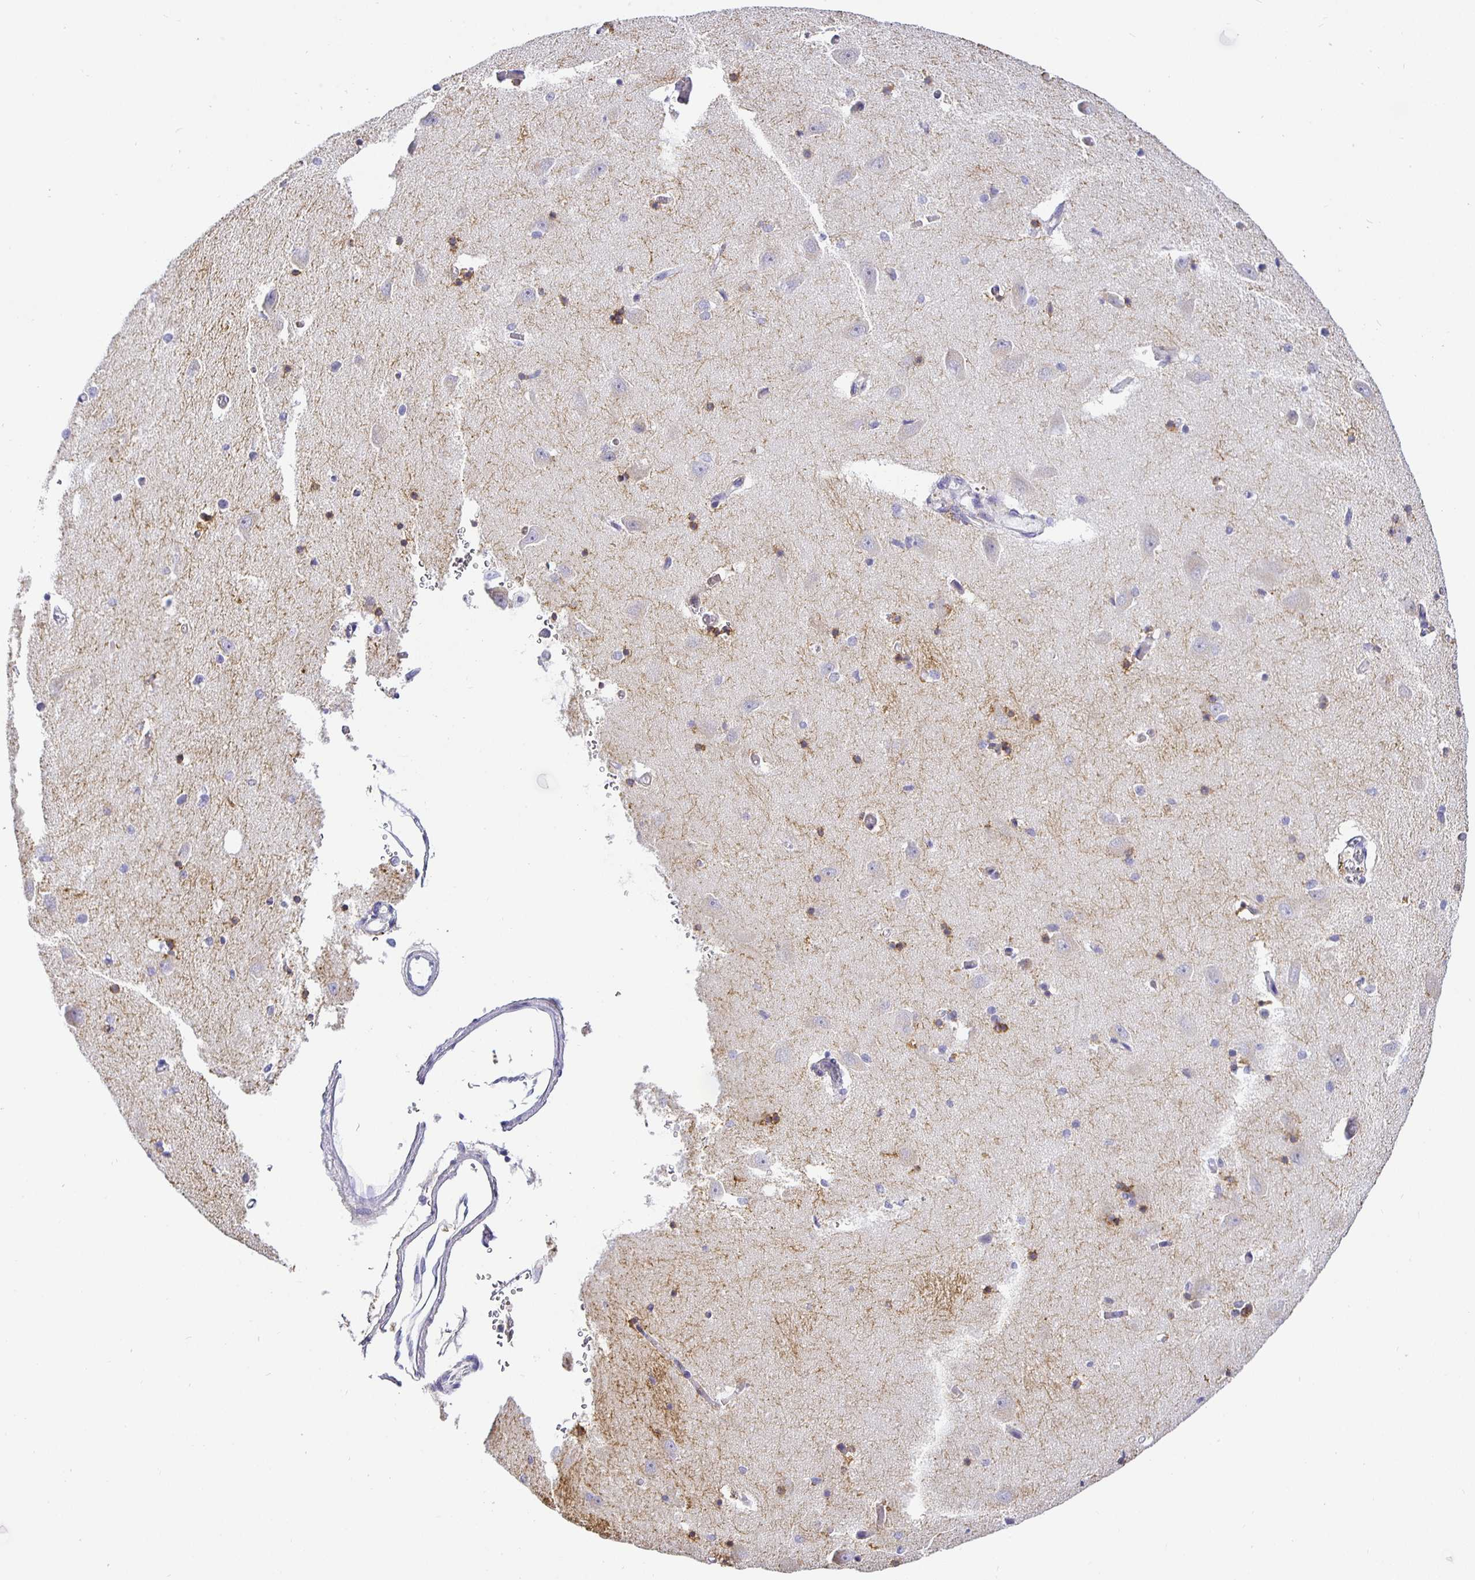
{"staining": {"intensity": "moderate", "quantity": ">75%", "location": "cytoplasmic/membranous"}, "tissue": "caudate", "cell_type": "Glial cells", "image_type": "normal", "snomed": [{"axis": "morphology", "description": "Normal tissue, NOS"}, {"axis": "topography", "description": "Lateral ventricle wall"}, {"axis": "topography", "description": "Hippocampus"}], "caption": "A brown stain shows moderate cytoplasmic/membranous staining of a protein in glial cells of unremarkable caudate. (DAB = brown stain, brightfield microscopy at high magnification).", "gene": "OPALIN", "patient": {"sex": "female", "age": 63}}